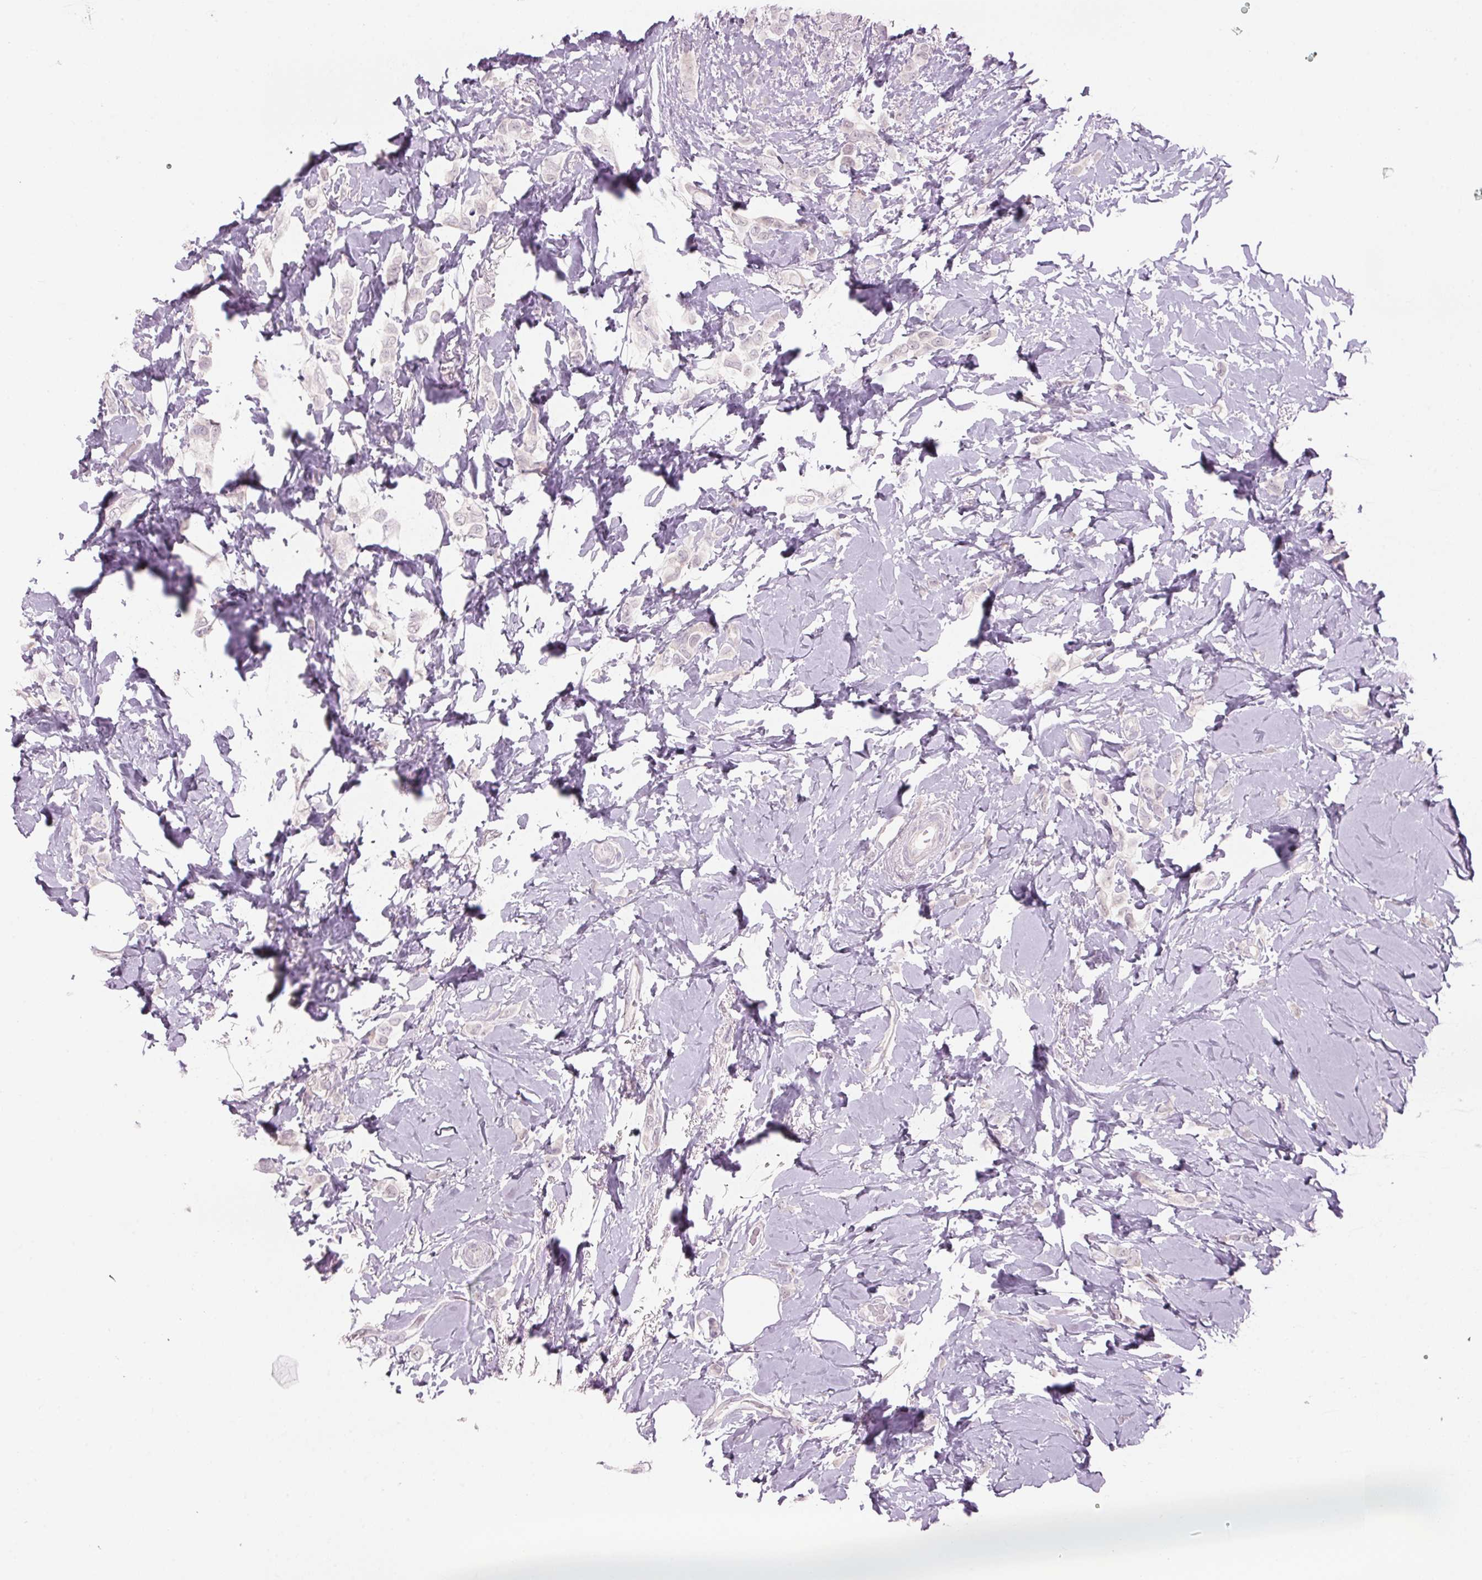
{"staining": {"intensity": "negative", "quantity": "none", "location": "none"}, "tissue": "breast cancer", "cell_type": "Tumor cells", "image_type": "cancer", "snomed": [{"axis": "morphology", "description": "Lobular carcinoma"}, {"axis": "topography", "description": "Breast"}], "caption": "This is a micrograph of IHC staining of breast cancer (lobular carcinoma), which shows no staining in tumor cells.", "gene": "GNMT", "patient": {"sex": "female", "age": 66}}